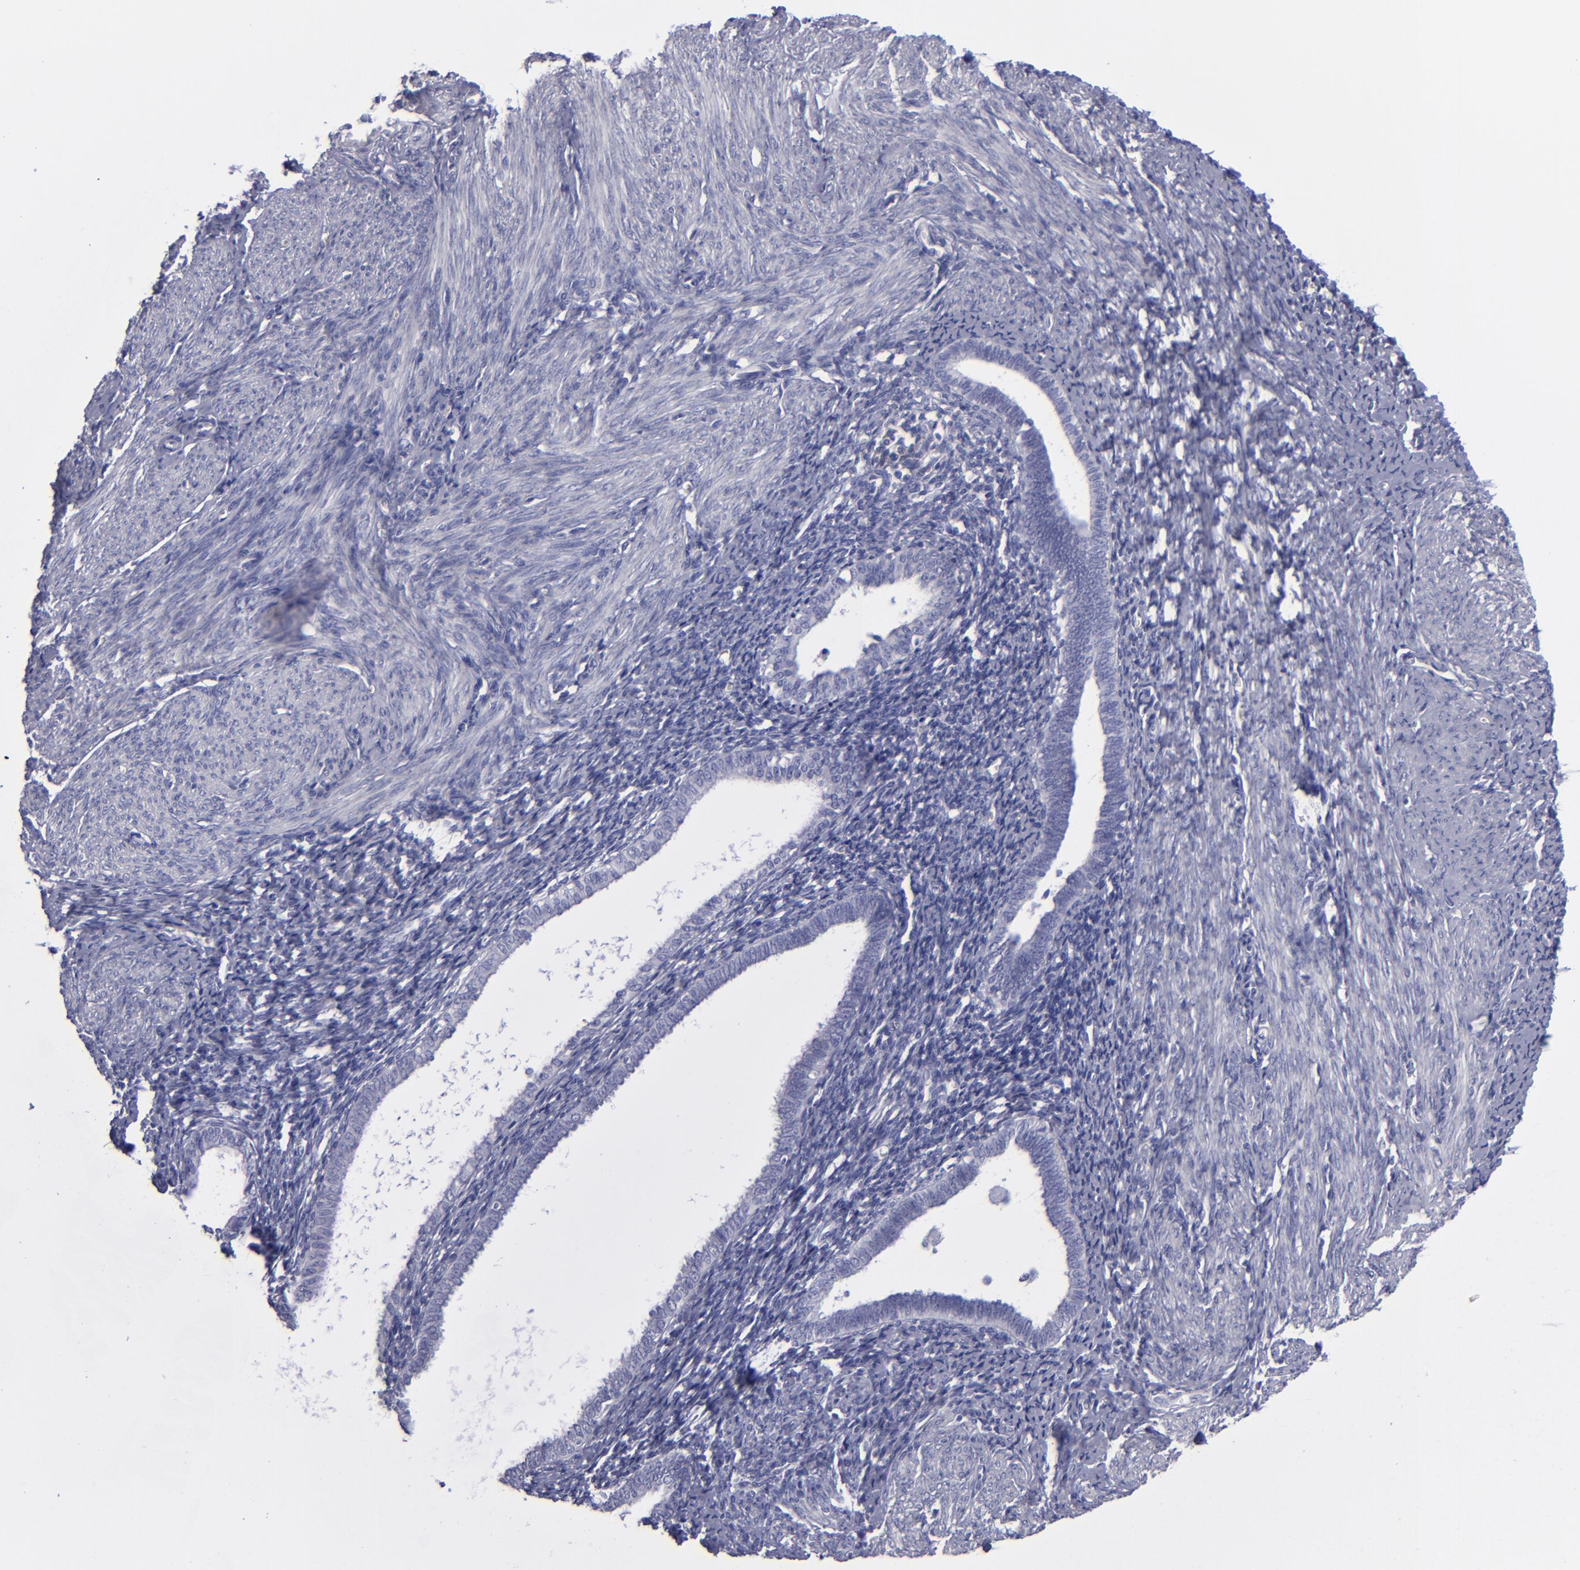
{"staining": {"intensity": "negative", "quantity": "none", "location": "none"}, "tissue": "endometrium", "cell_type": "Cells in endometrial stroma", "image_type": "normal", "snomed": [{"axis": "morphology", "description": "Normal tissue, NOS"}, {"axis": "topography", "description": "Smooth muscle"}, {"axis": "topography", "description": "Endometrium"}], "caption": "IHC of unremarkable endometrium shows no expression in cells in endometrial stroma. Nuclei are stained in blue.", "gene": "CD22", "patient": {"sex": "female", "age": 57}}